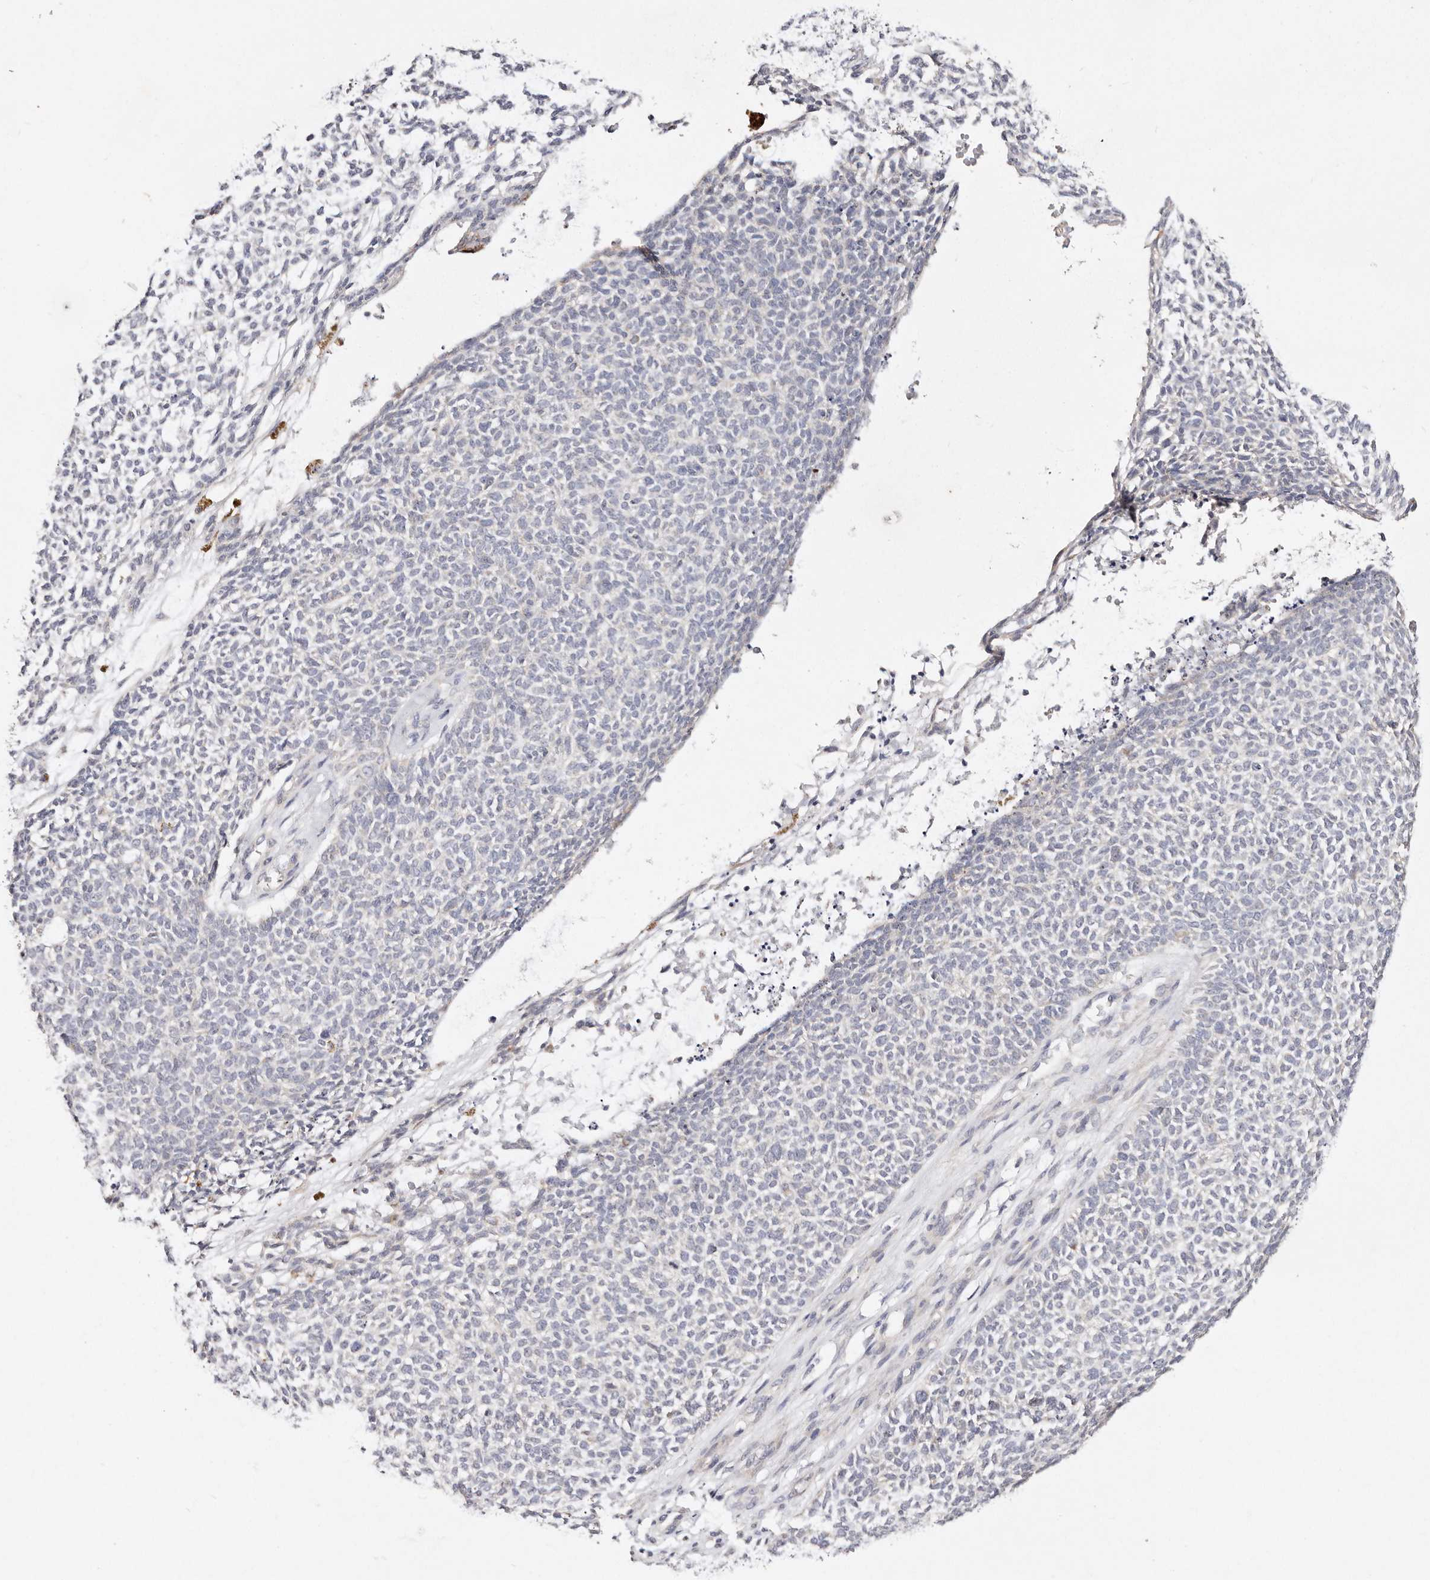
{"staining": {"intensity": "negative", "quantity": "none", "location": "none"}, "tissue": "skin cancer", "cell_type": "Tumor cells", "image_type": "cancer", "snomed": [{"axis": "morphology", "description": "Basal cell carcinoma"}, {"axis": "topography", "description": "Skin"}], "caption": "The photomicrograph shows no staining of tumor cells in skin cancer (basal cell carcinoma).", "gene": "VIPAS39", "patient": {"sex": "female", "age": 84}}